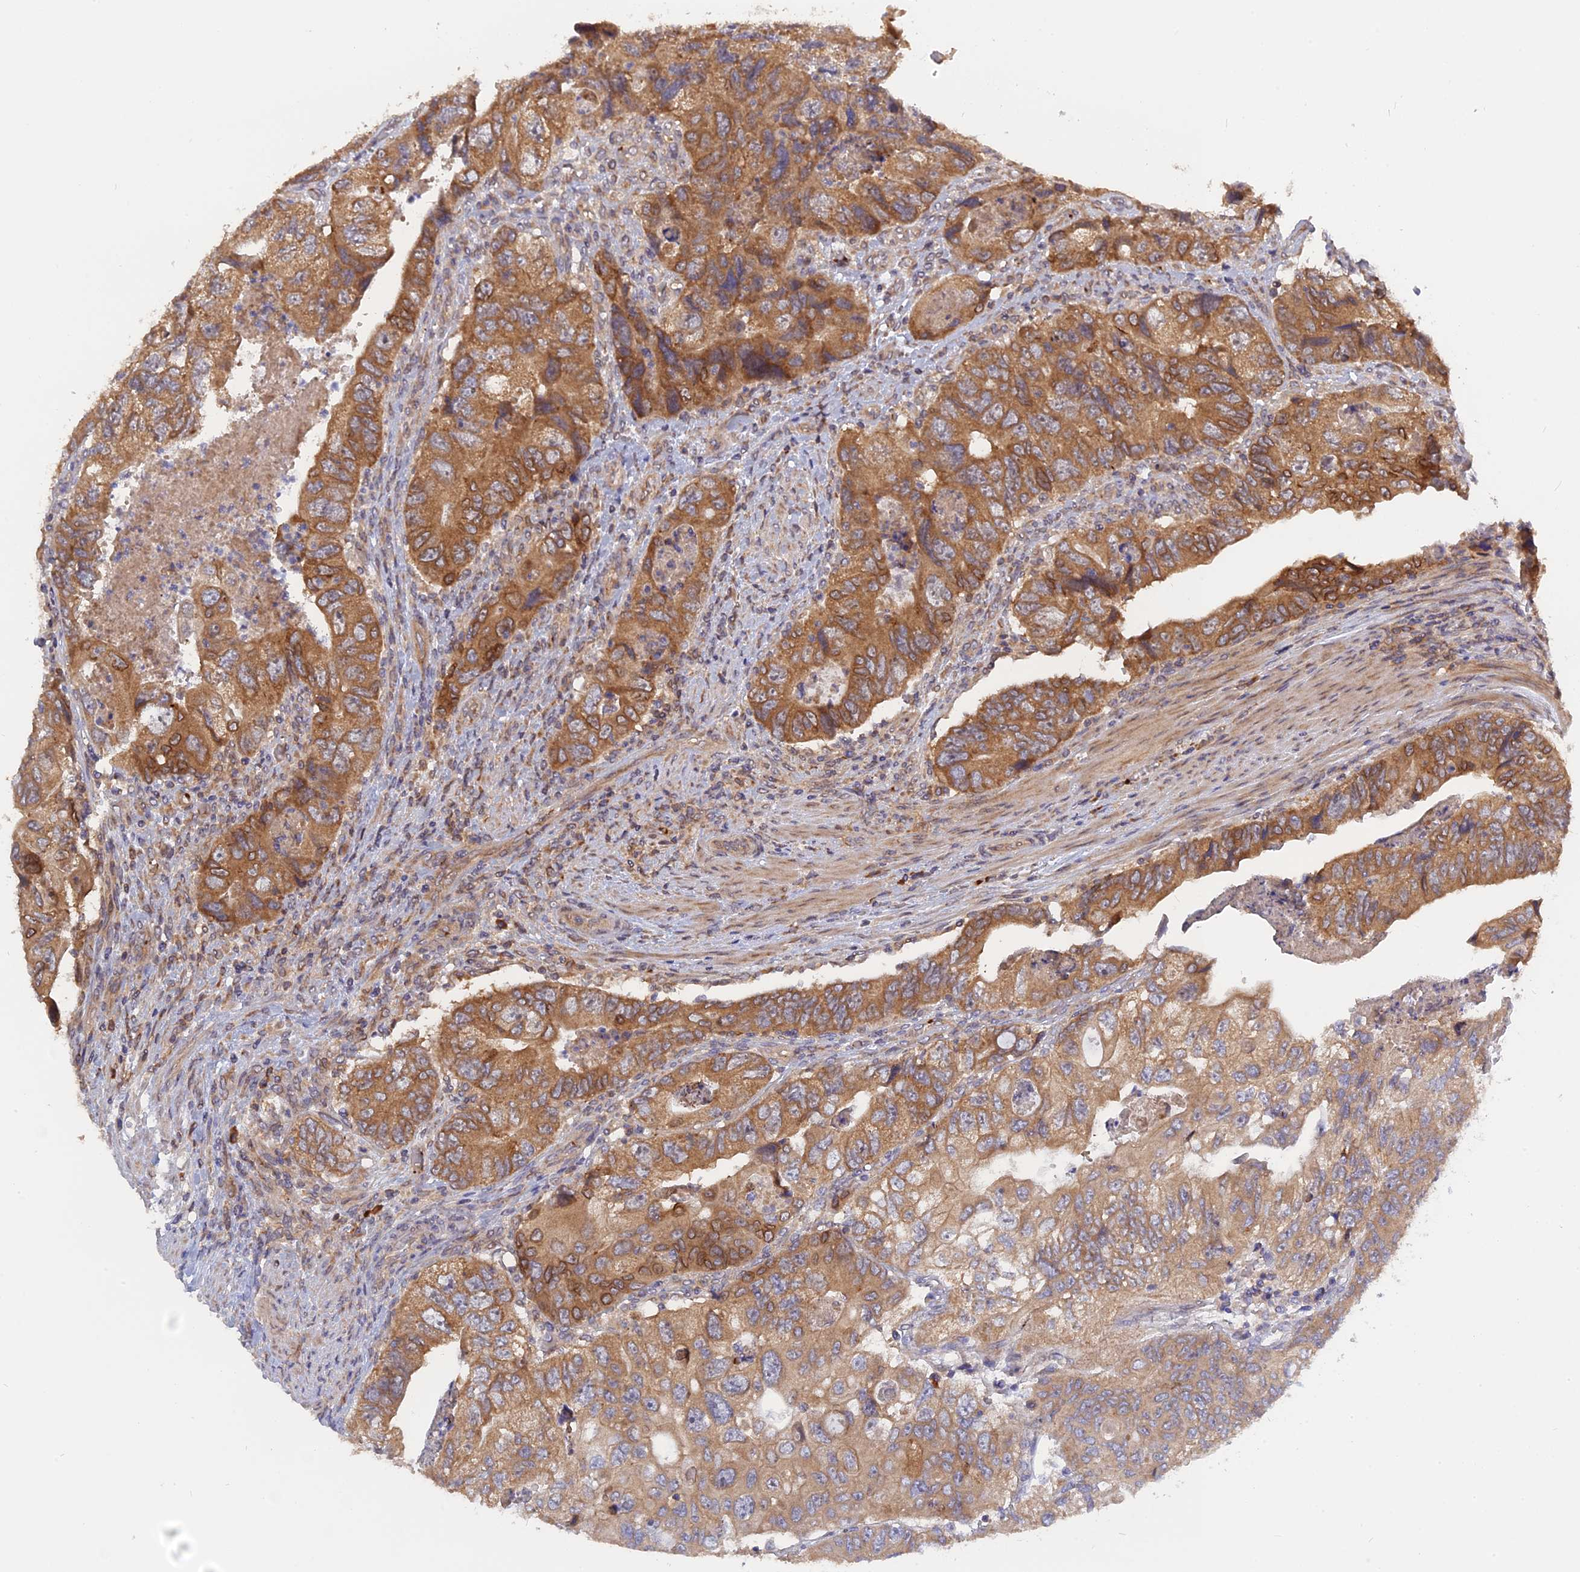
{"staining": {"intensity": "moderate", "quantity": ">75%", "location": "cytoplasmic/membranous"}, "tissue": "colorectal cancer", "cell_type": "Tumor cells", "image_type": "cancer", "snomed": [{"axis": "morphology", "description": "Adenocarcinoma, NOS"}, {"axis": "topography", "description": "Rectum"}], "caption": "This histopathology image shows colorectal cancer stained with IHC to label a protein in brown. The cytoplasmic/membranous of tumor cells show moderate positivity for the protein. Nuclei are counter-stained blue.", "gene": "IL21R", "patient": {"sex": "male", "age": 63}}